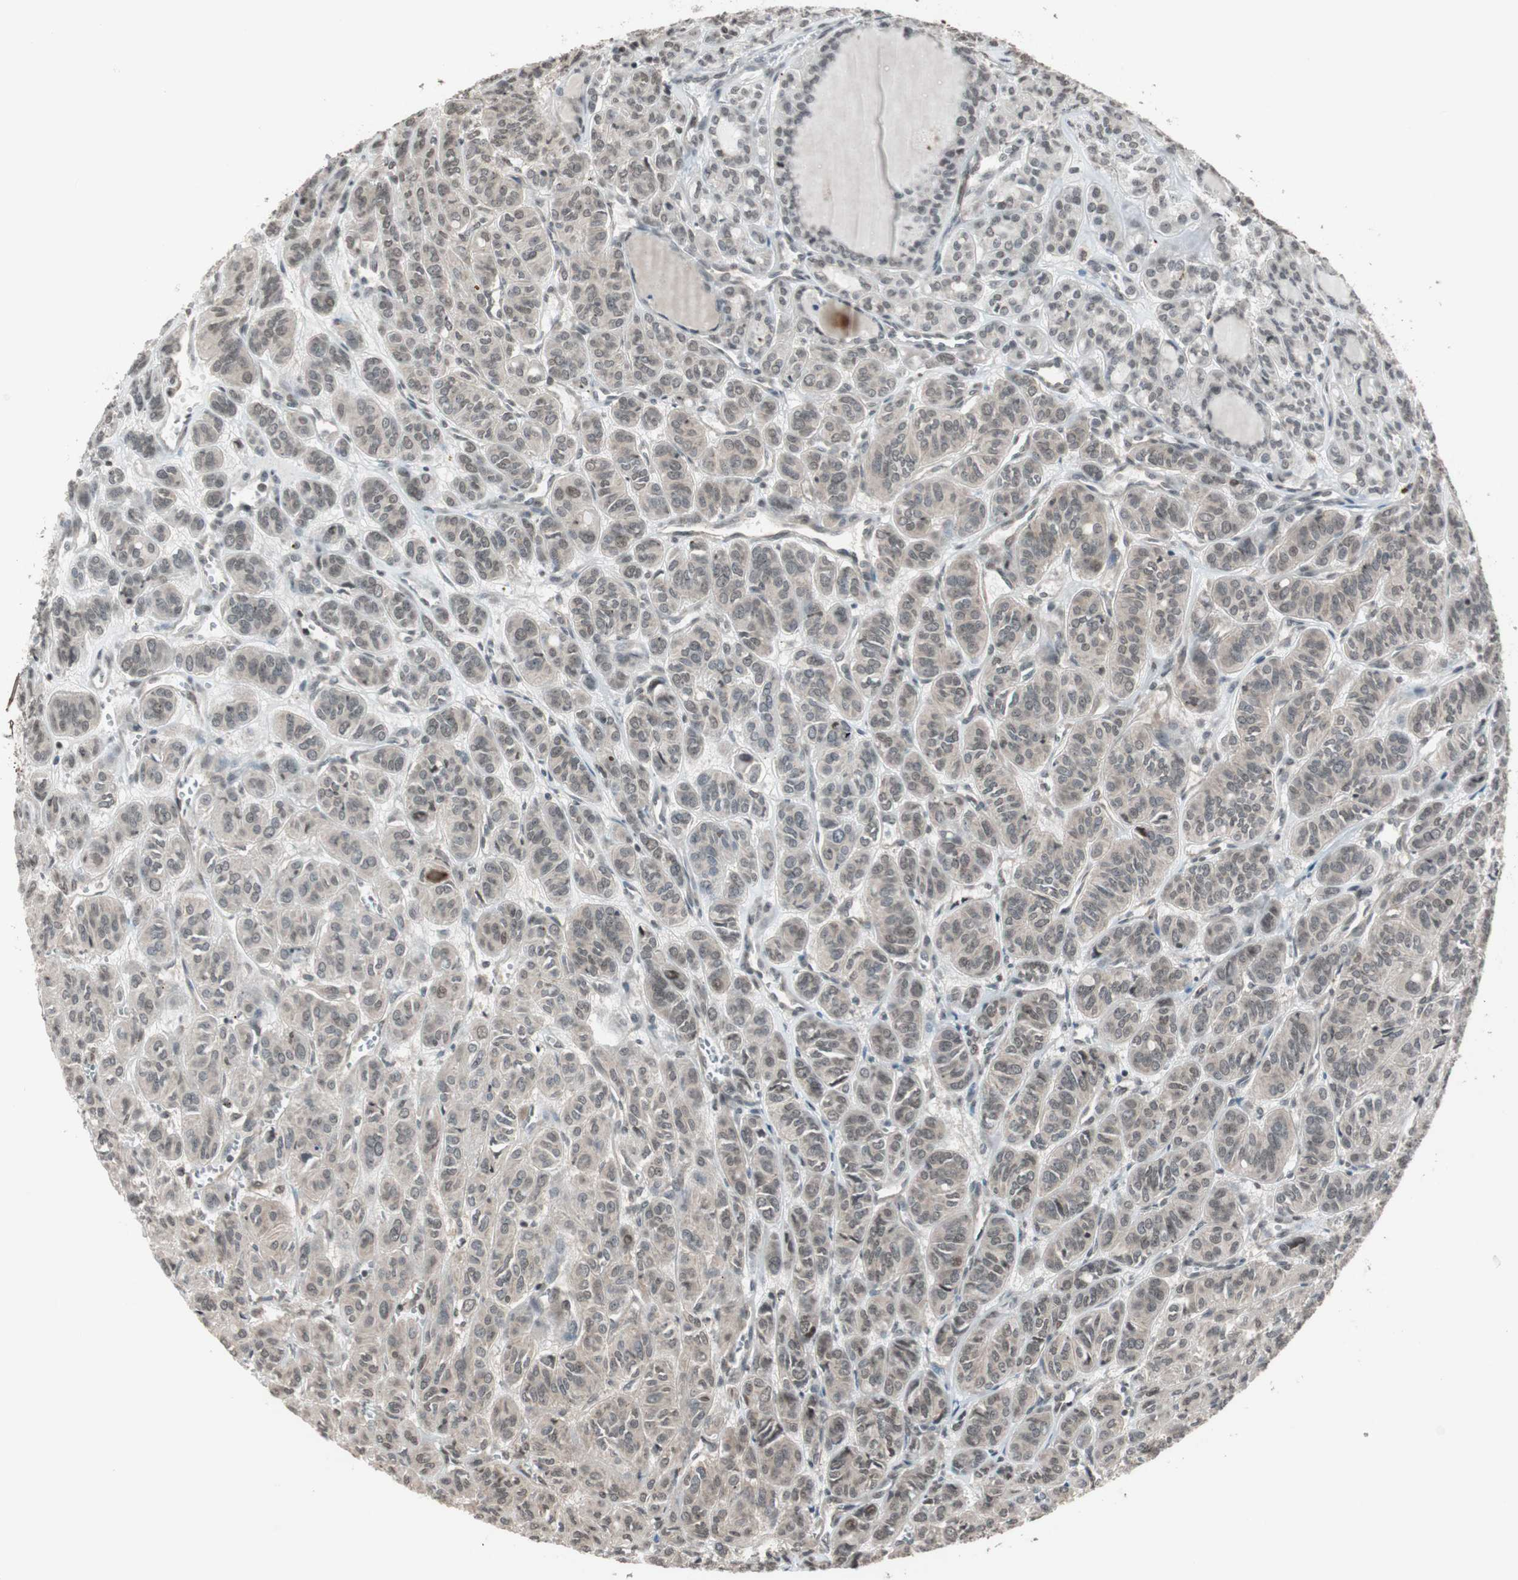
{"staining": {"intensity": "weak", "quantity": ">75%", "location": "cytoplasmic/membranous"}, "tissue": "thyroid cancer", "cell_type": "Tumor cells", "image_type": "cancer", "snomed": [{"axis": "morphology", "description": "Follicular adenoma carcinoma, NOS"}, {"axis": "topography", "description": "Thyroid gland"}], "caption": "Immunohistochemistry (IHC) of thyroid follicular adenoma carcinoma shows low levels of weak cytoplasmic/membranous positivity in approximately >75% of tumor cells.", "gene": "DRAP1", "patient": {"sex": "female", "age": 71}}